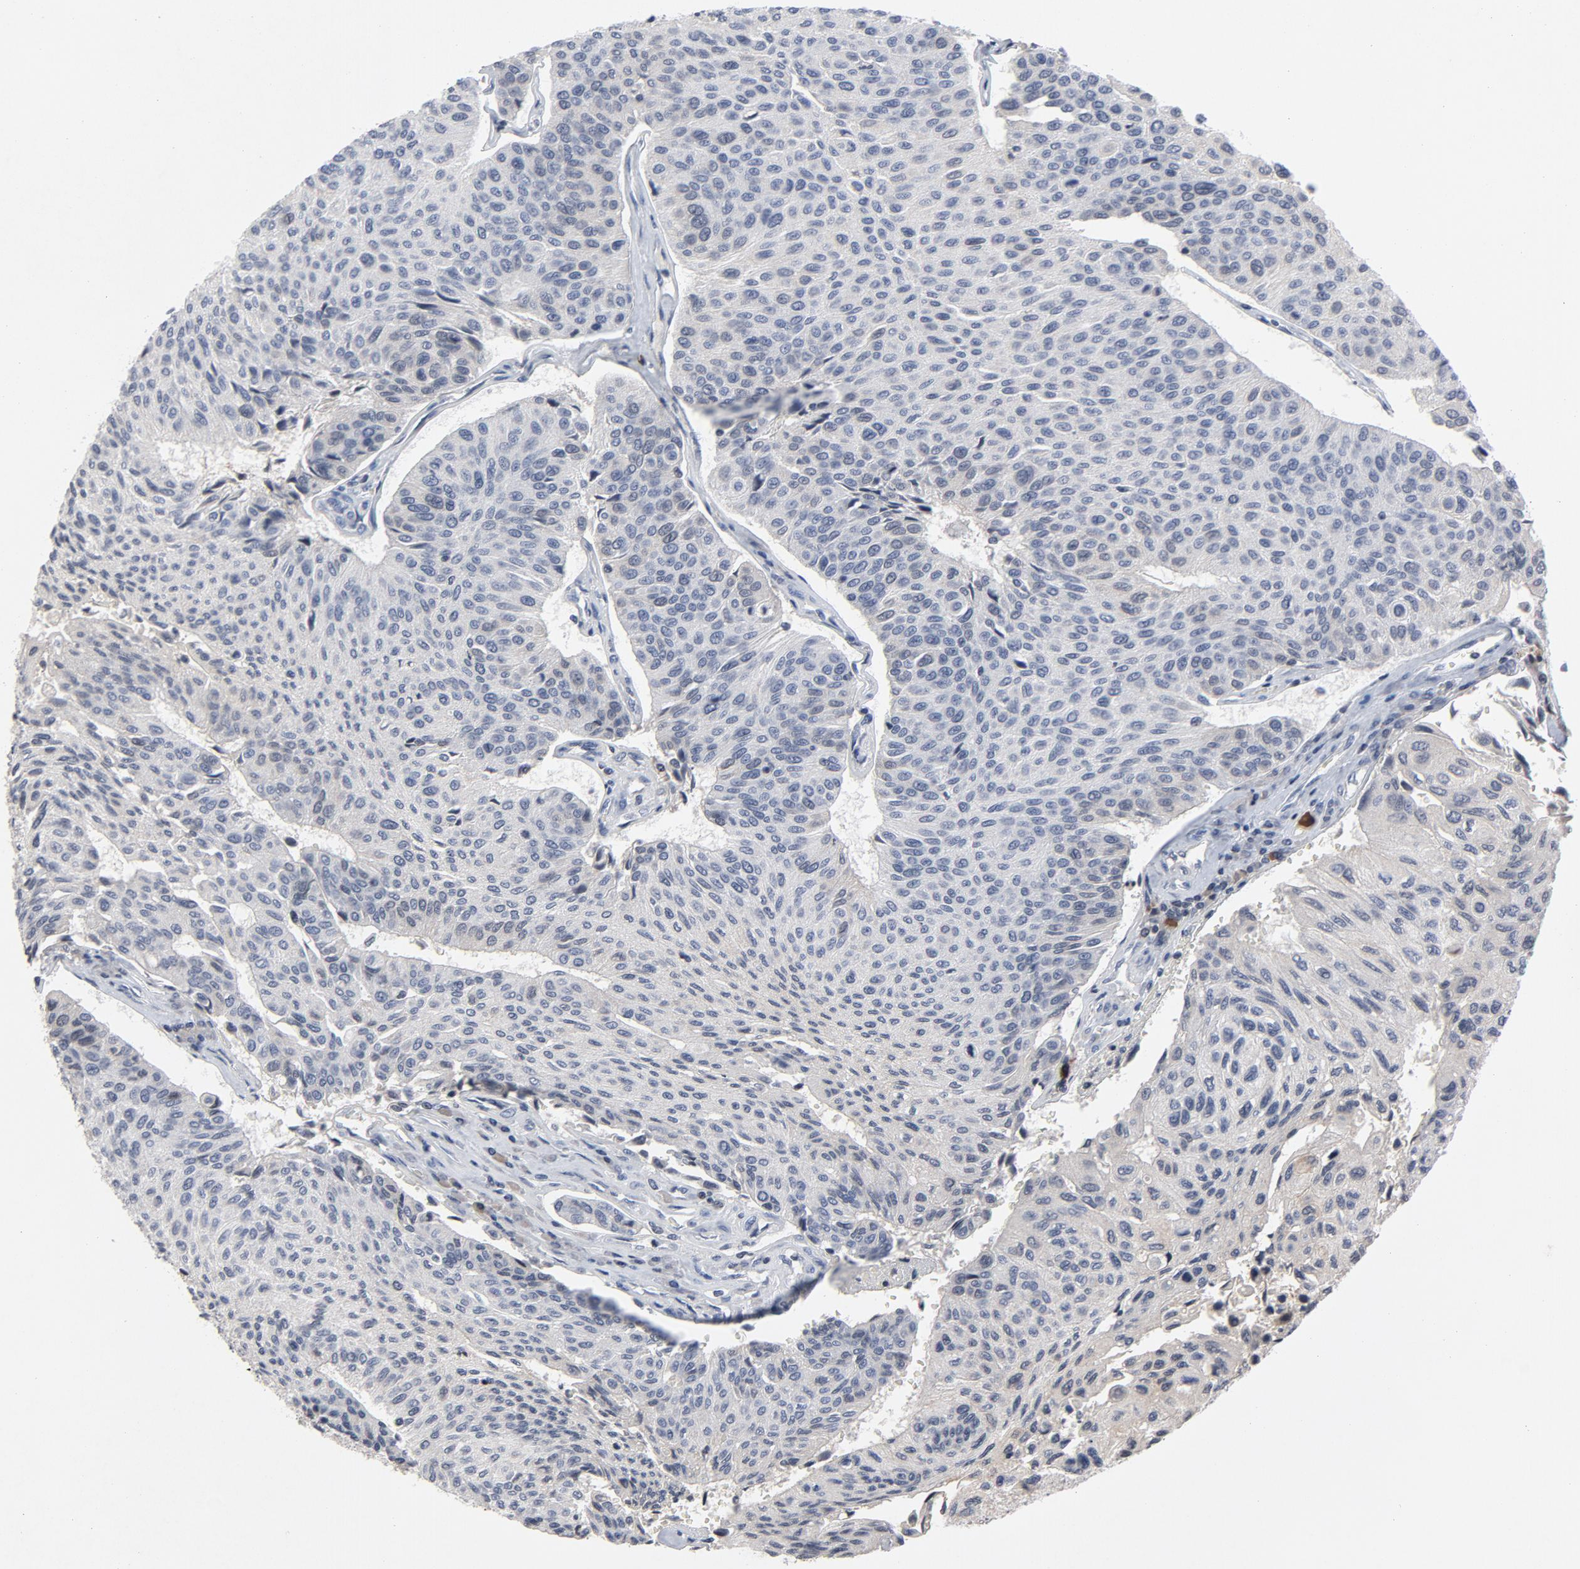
{"staining": {"intensity": "negative", "quantity": "none", "location": "none"}, "tissue": "urothelial cancer", "cell_type": "Tumor cells", "image_type": "cancer", "snomed": [{"axis": "morphology", "description": "Urothelial carcinoma, High grade"}, {"axis": "topography", "description": "Urinary bladder"}], "caption": "Histopathology image shows no protein positivity in tumor cells of urothelial cancer tissue. (DAB IHC visualized using brightfield microscopy, high magnification).", "gene": "TCL1A", "patient": {"sex": "male", "age": 66}}